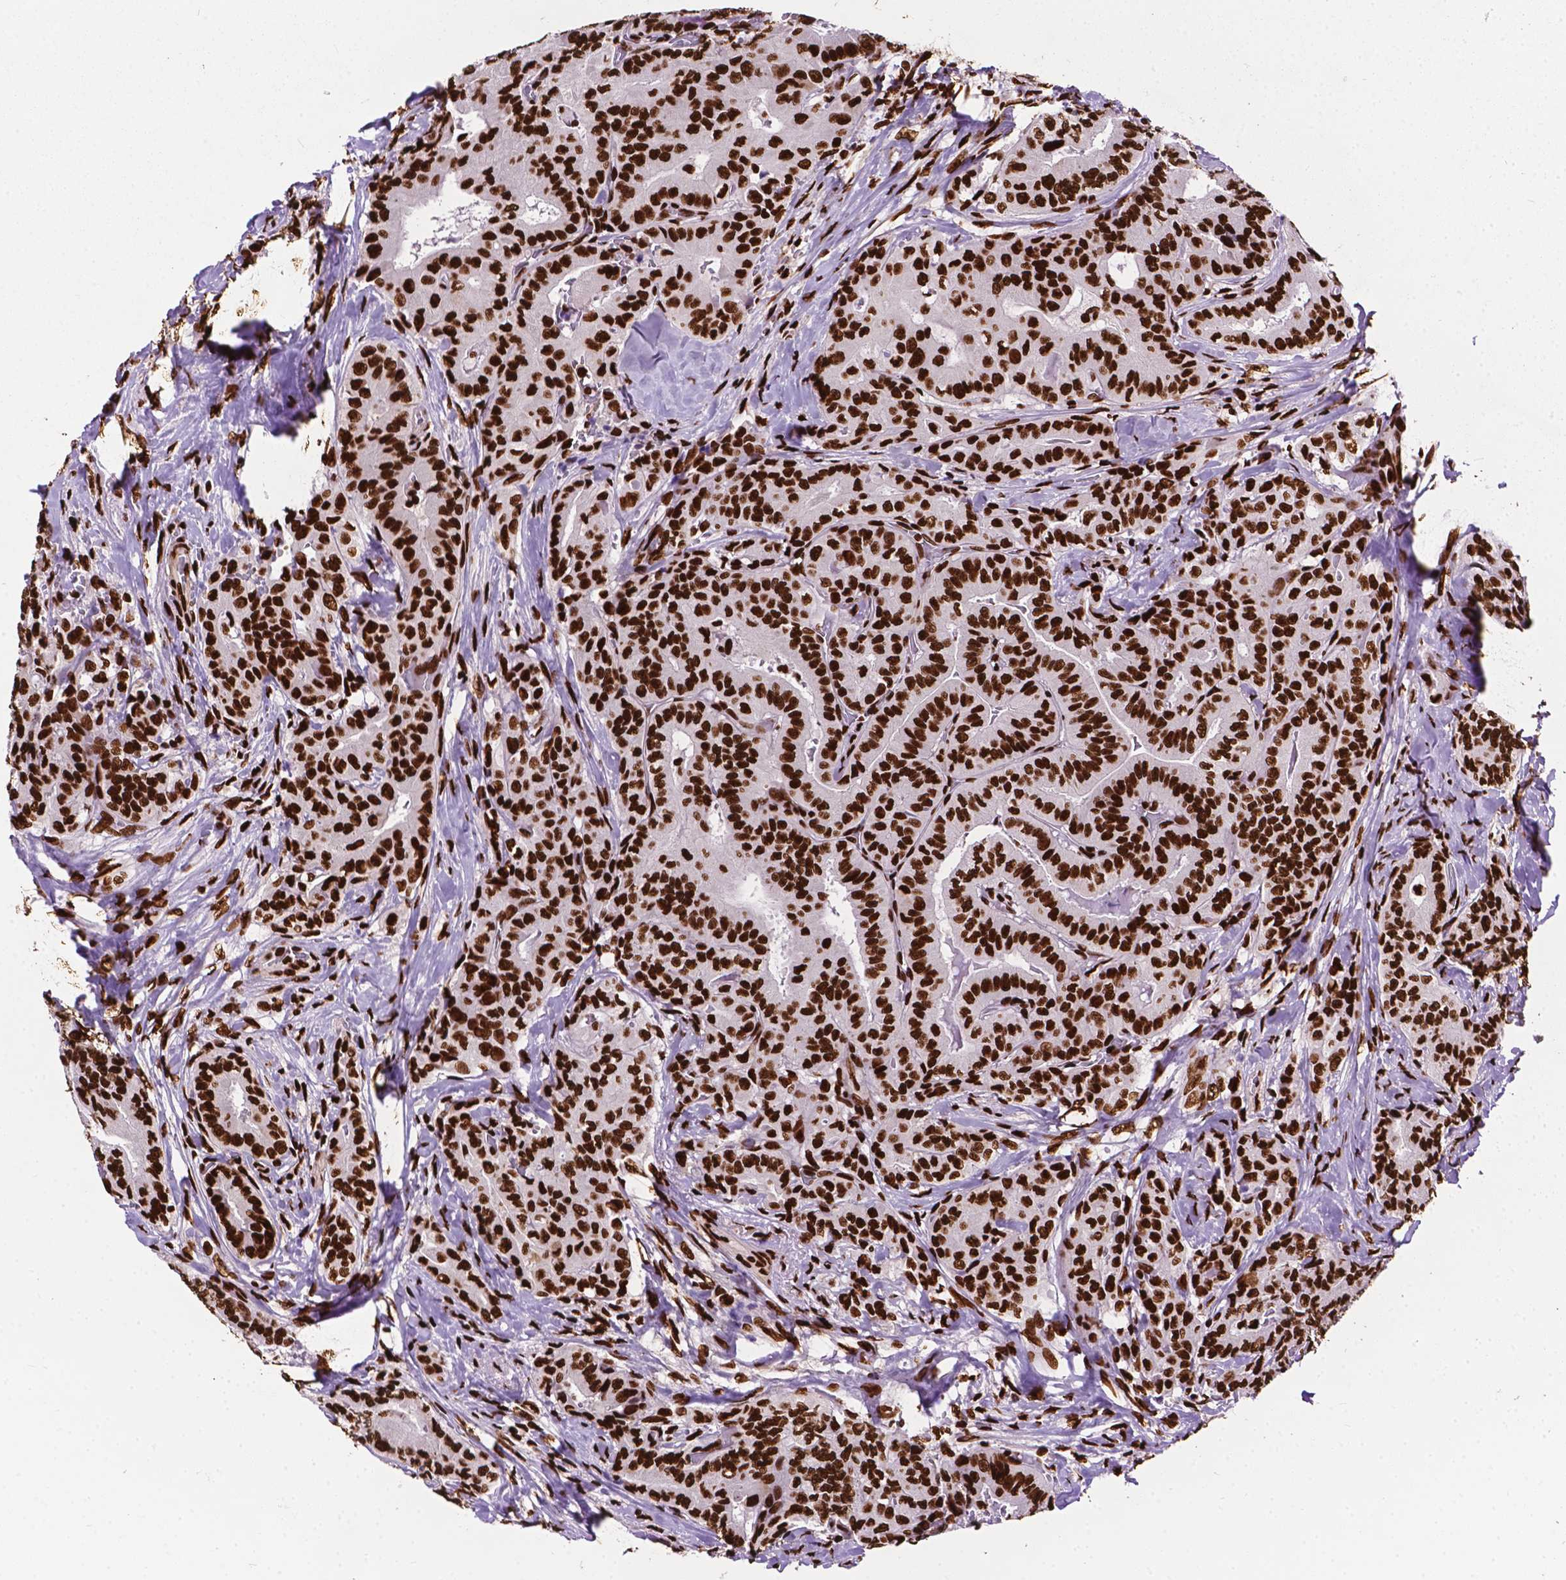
{"staining": {"intensity": "strong", "quantity": ">75%", "location": "nuclear"}, "tissue": "thyroid cancer", "cell_type": "Tumor cells", "image_type": "cancer", "snomed": [{"axis": "morphology", "description": "Papillary adenocarcinoma, NOS"}, {"axis": "topography", "description": "Thyroid gland"}], "caption": "Protein expression by immunohistochemistry (IHC) shows strong nuclear positivity in approximately >75% of tumor cells in thyroid papillary adenocarcinoma. (IHC, brightfield microscopy, high magnification).", "gene": "SMIM5", "patient": {"sex": "male", "age": 61}}